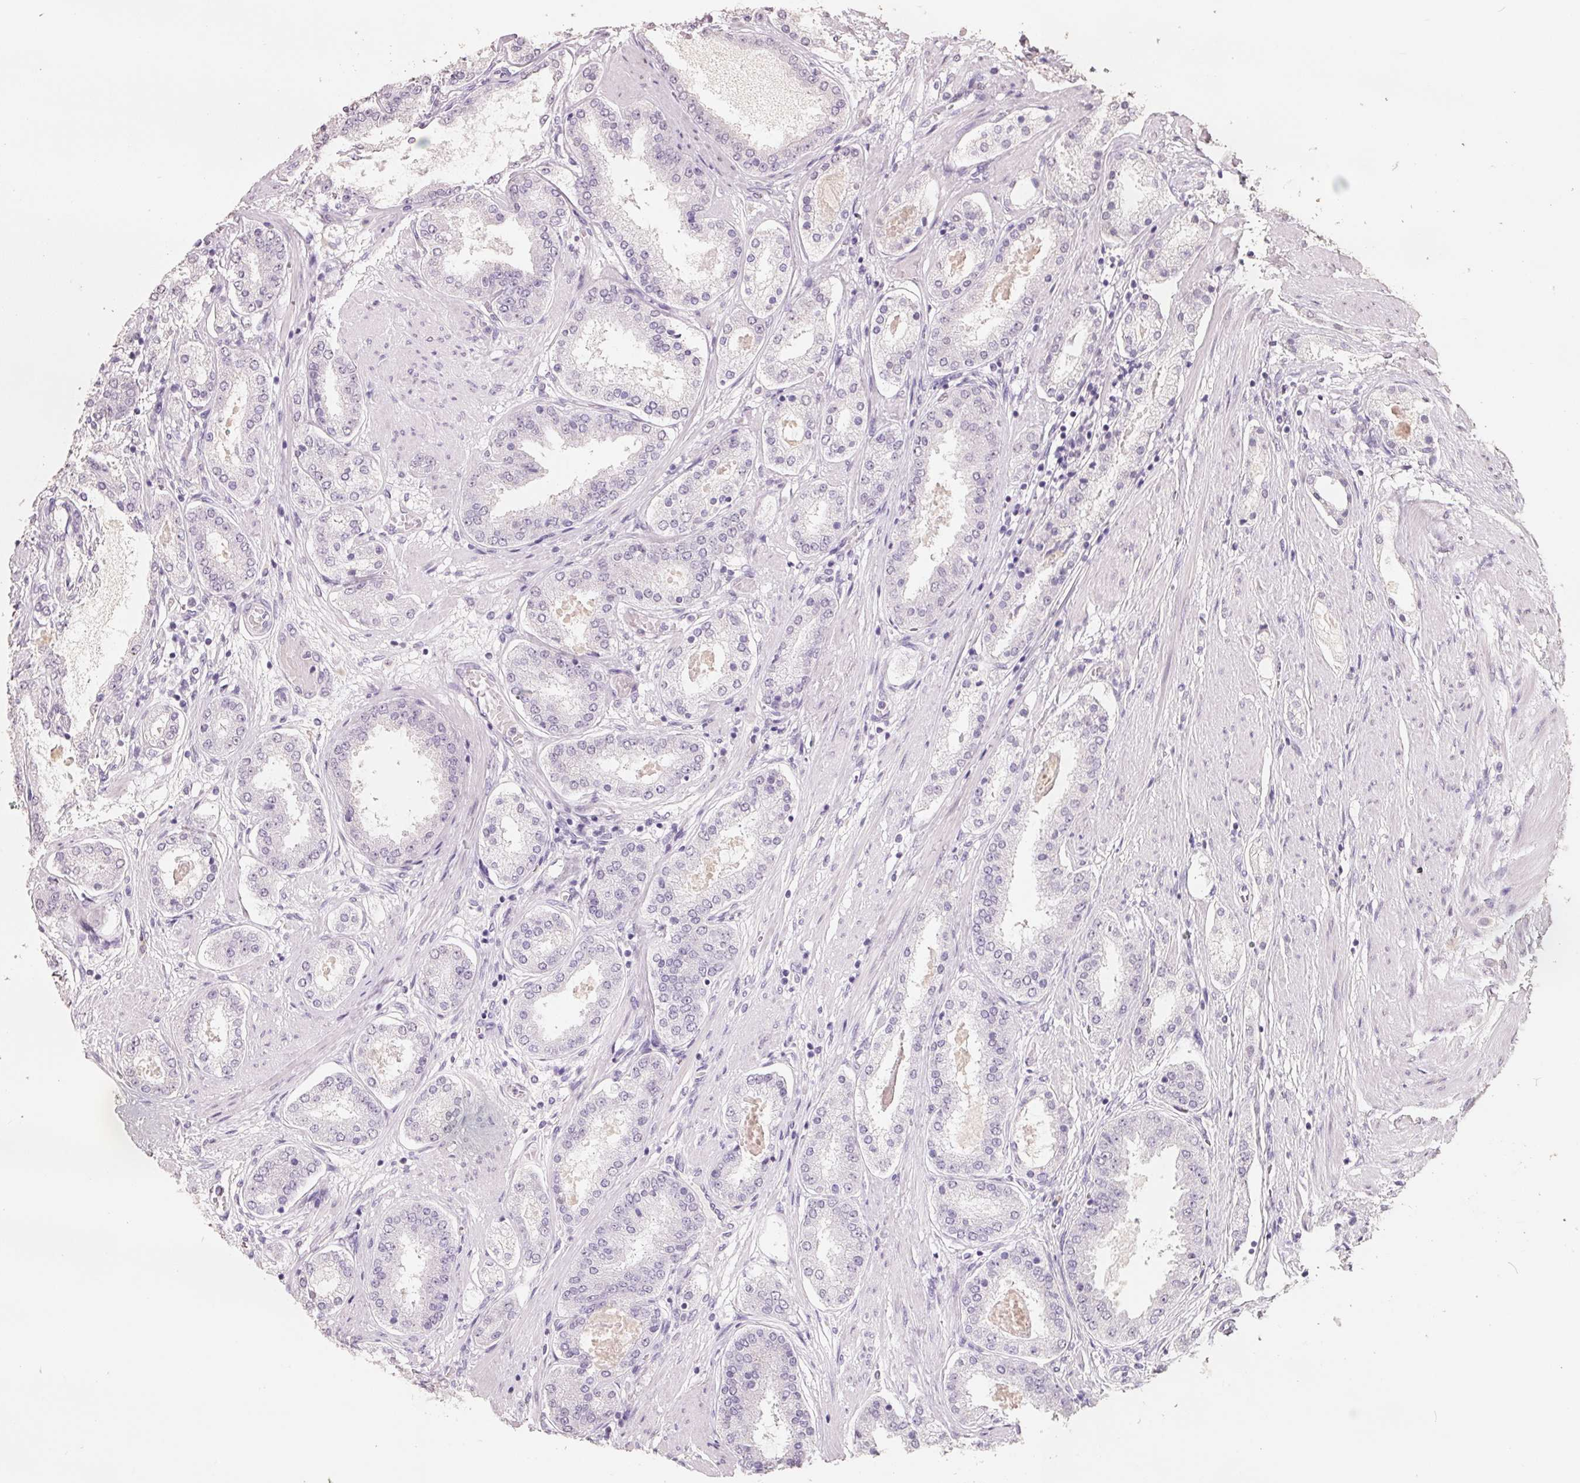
{"staining": {"intensity": "negative", "quantity": "none", "location": "none"}, "tissue": "prostate cancer", "cell_type": "Tumor cells", "image_type": "cancer", "snomed": [{"axis": "morphology", "description": "Adenocarcinoma, High grade"}, {"axis": "topography", "description": "Prostate"}], "caption": "An IHC photomicrograph of prostate cancer is shown. There is no staining in tumor cells of prostate cancer.", "gene": "FTCD", "patient": {"sex": "male", "age": 63}}